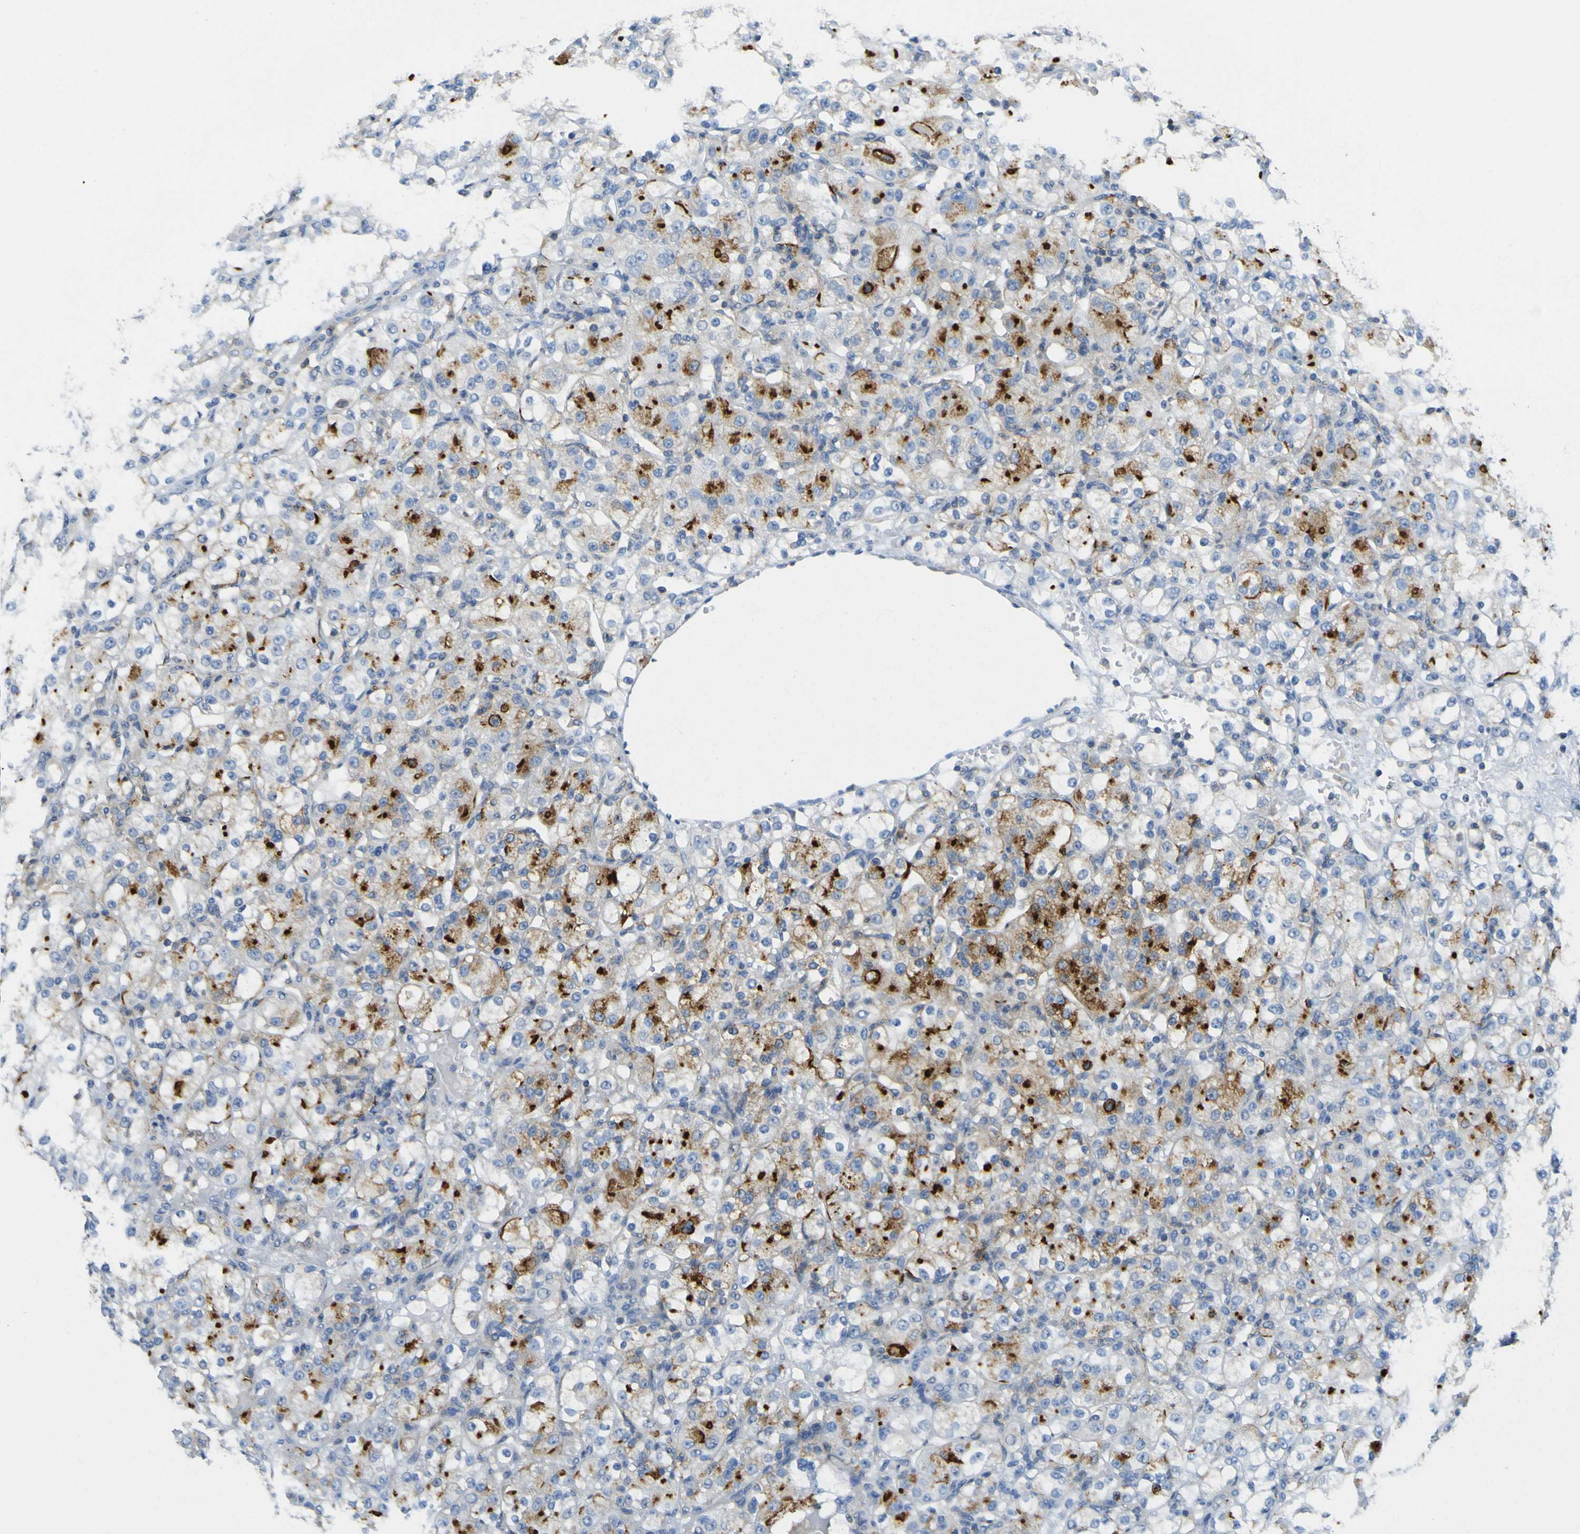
{"staining": {"intensity": "strong", "quantity": "25%-75%", "location": "cytoplasmic/membranous"}, "tissue": "renal cancer", "cell_type": "Tumor cells", "image_type": "cancer", "snomed": [{"axis": "morphology", "description": "Normal tissue, NOS"}, {"axis": "morphology", "description": "Adenocarcinoma, NOS"}, {"axis": "topography", "description": "Kidney"}], "caption": "The histopathology image shows a brown stain indicating the presence of a protein in the cytoplasmic/membranous of tumor cells in adenocarcinoma (renal).", "gene": "OGN", "patient": {"sex": "male", "age": 61}}